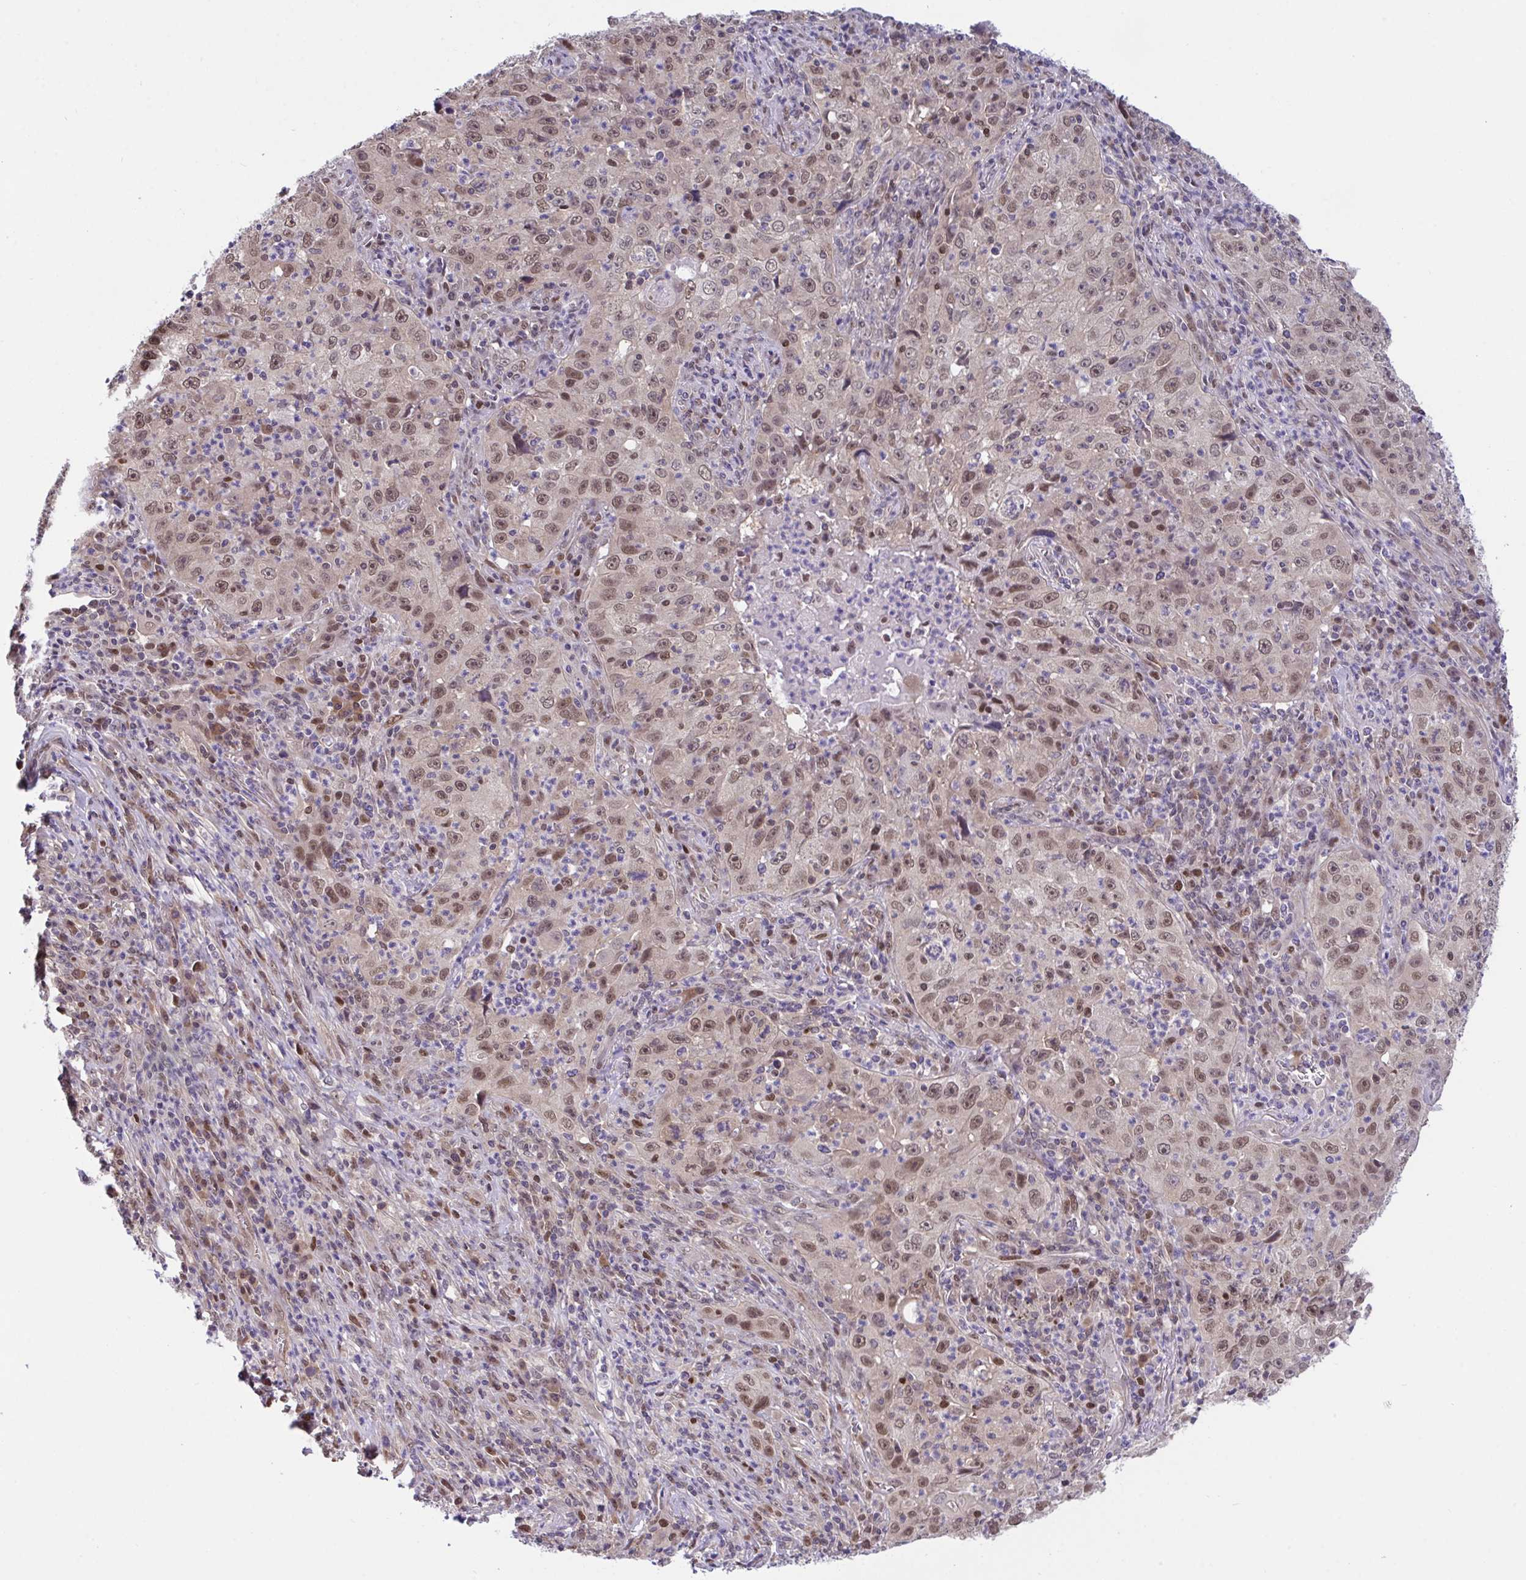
{"staining": {"intensity": "moderate", "quantity": "25%-75%", "location": "nuclear"}, "tissue": "lung cancer", "cell_type": "Tumor cells", "image_type": "cancer", "snomed": [{"axis": "morphology", "description": "Squamous cell carcinoma, NOS"}, {"axis": "topography", "description": "Lung"}], "caption": "Tumor cells exhibit moderate nuclear expression in about 25%-75% of cells in squamous cell carcinoma (lung).", "gene": "ZNF444", "patient": {"sex": "male", "age": 71}}